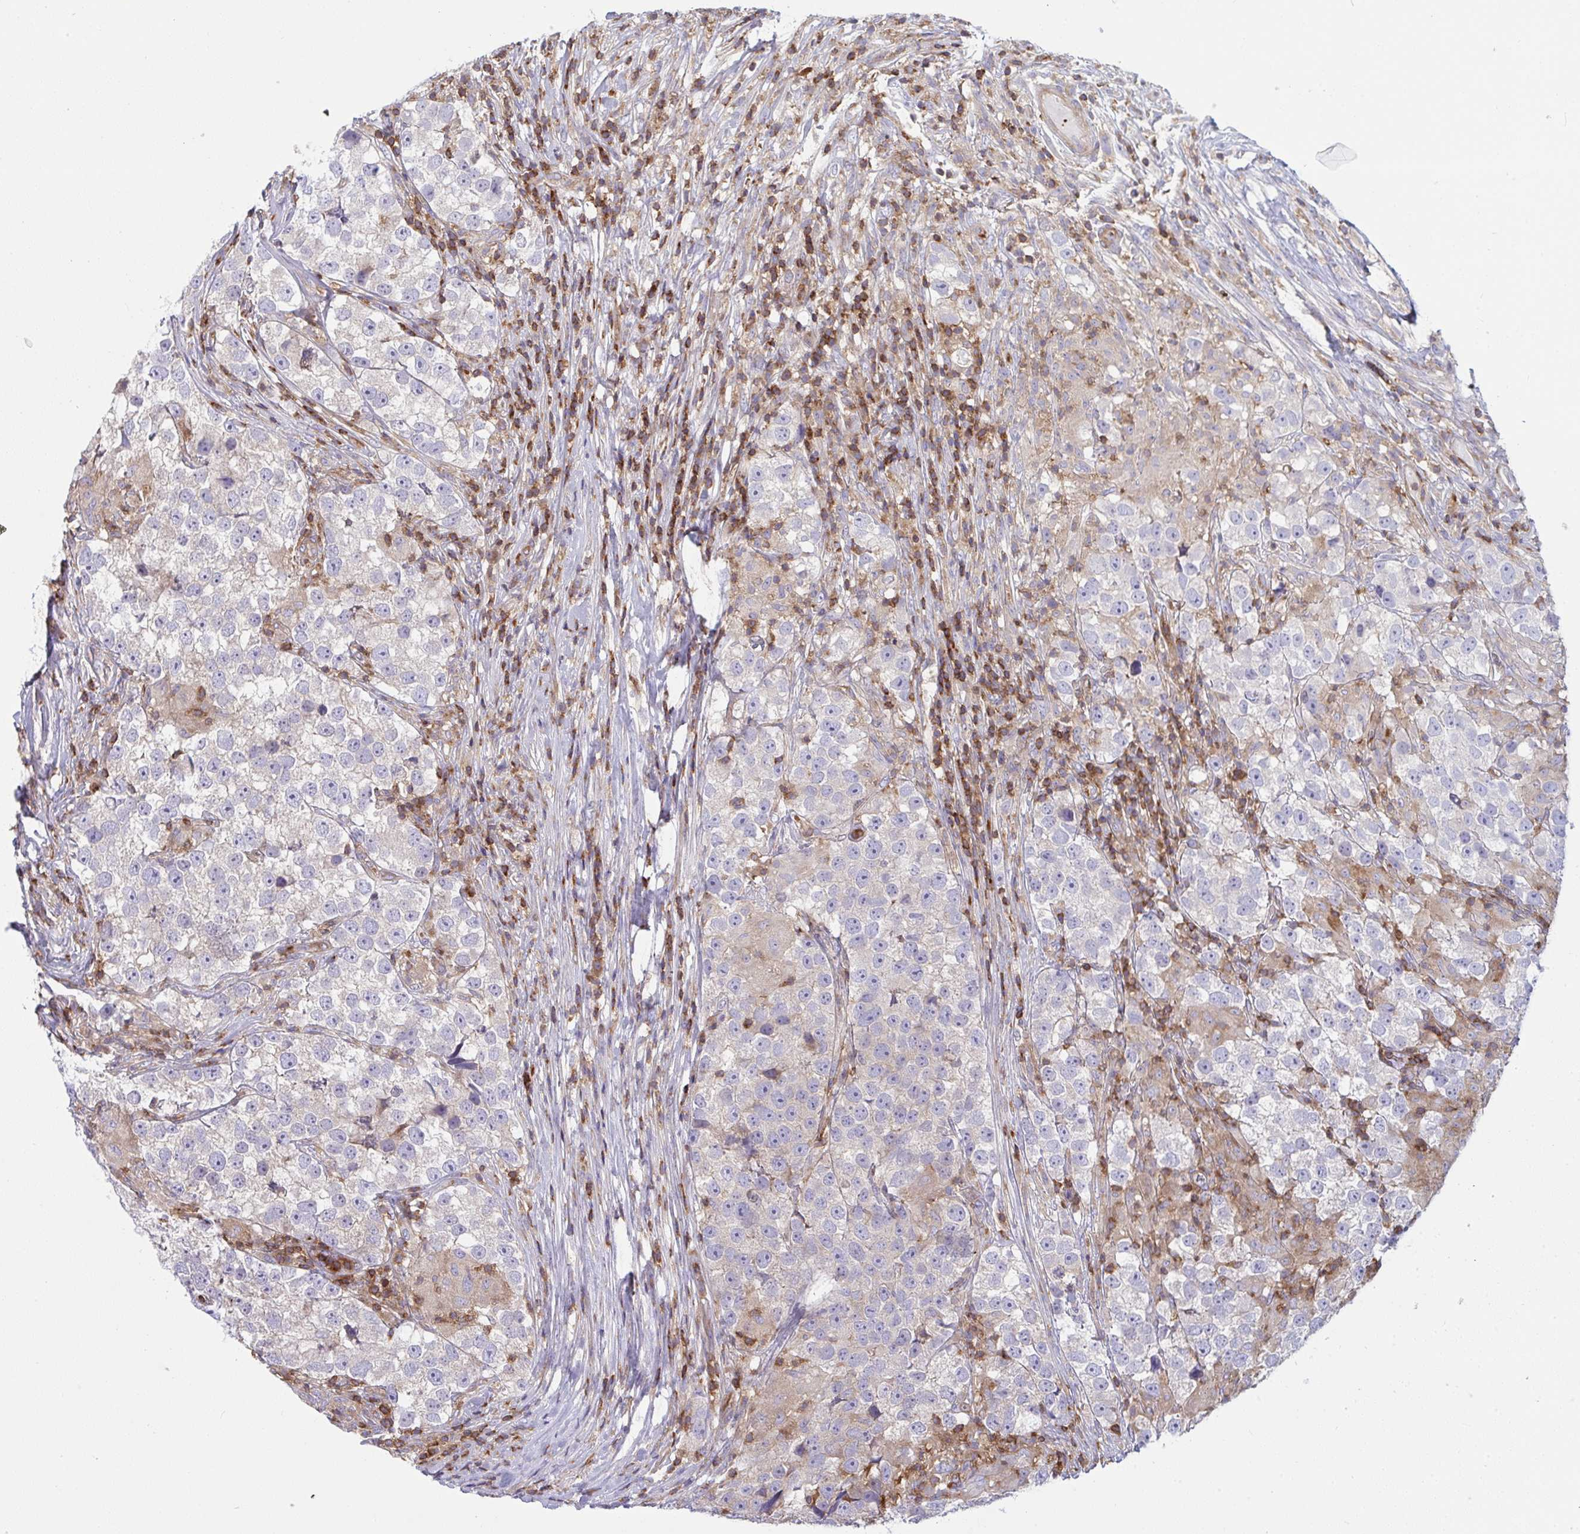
{"staining": {"intensity": "negative", "quantity": "none", "location": "none"}, "tissue": "testis cancer", "cell_type": "Tumor cells", "image_type": "cancer", "snomed": [{"axis": "morphology", "description": "Seminoma, NOS"}, {"axis": "topography", "description": "Testis"}], "caption": "An immunohistochemistry (IHC) image of testis cancer (seminoma) is shown. There is no staining in tumor cells of testis cancer (seminoma). Brightfield microscopy of immunohistochemistry stained with DAB (3,3'-diaminobenzidine) (brown) and hematoxylin (blue), captured at high magnification.", "gene": "TSC22D3", "patient": {"sex": "male", "age": 46}}